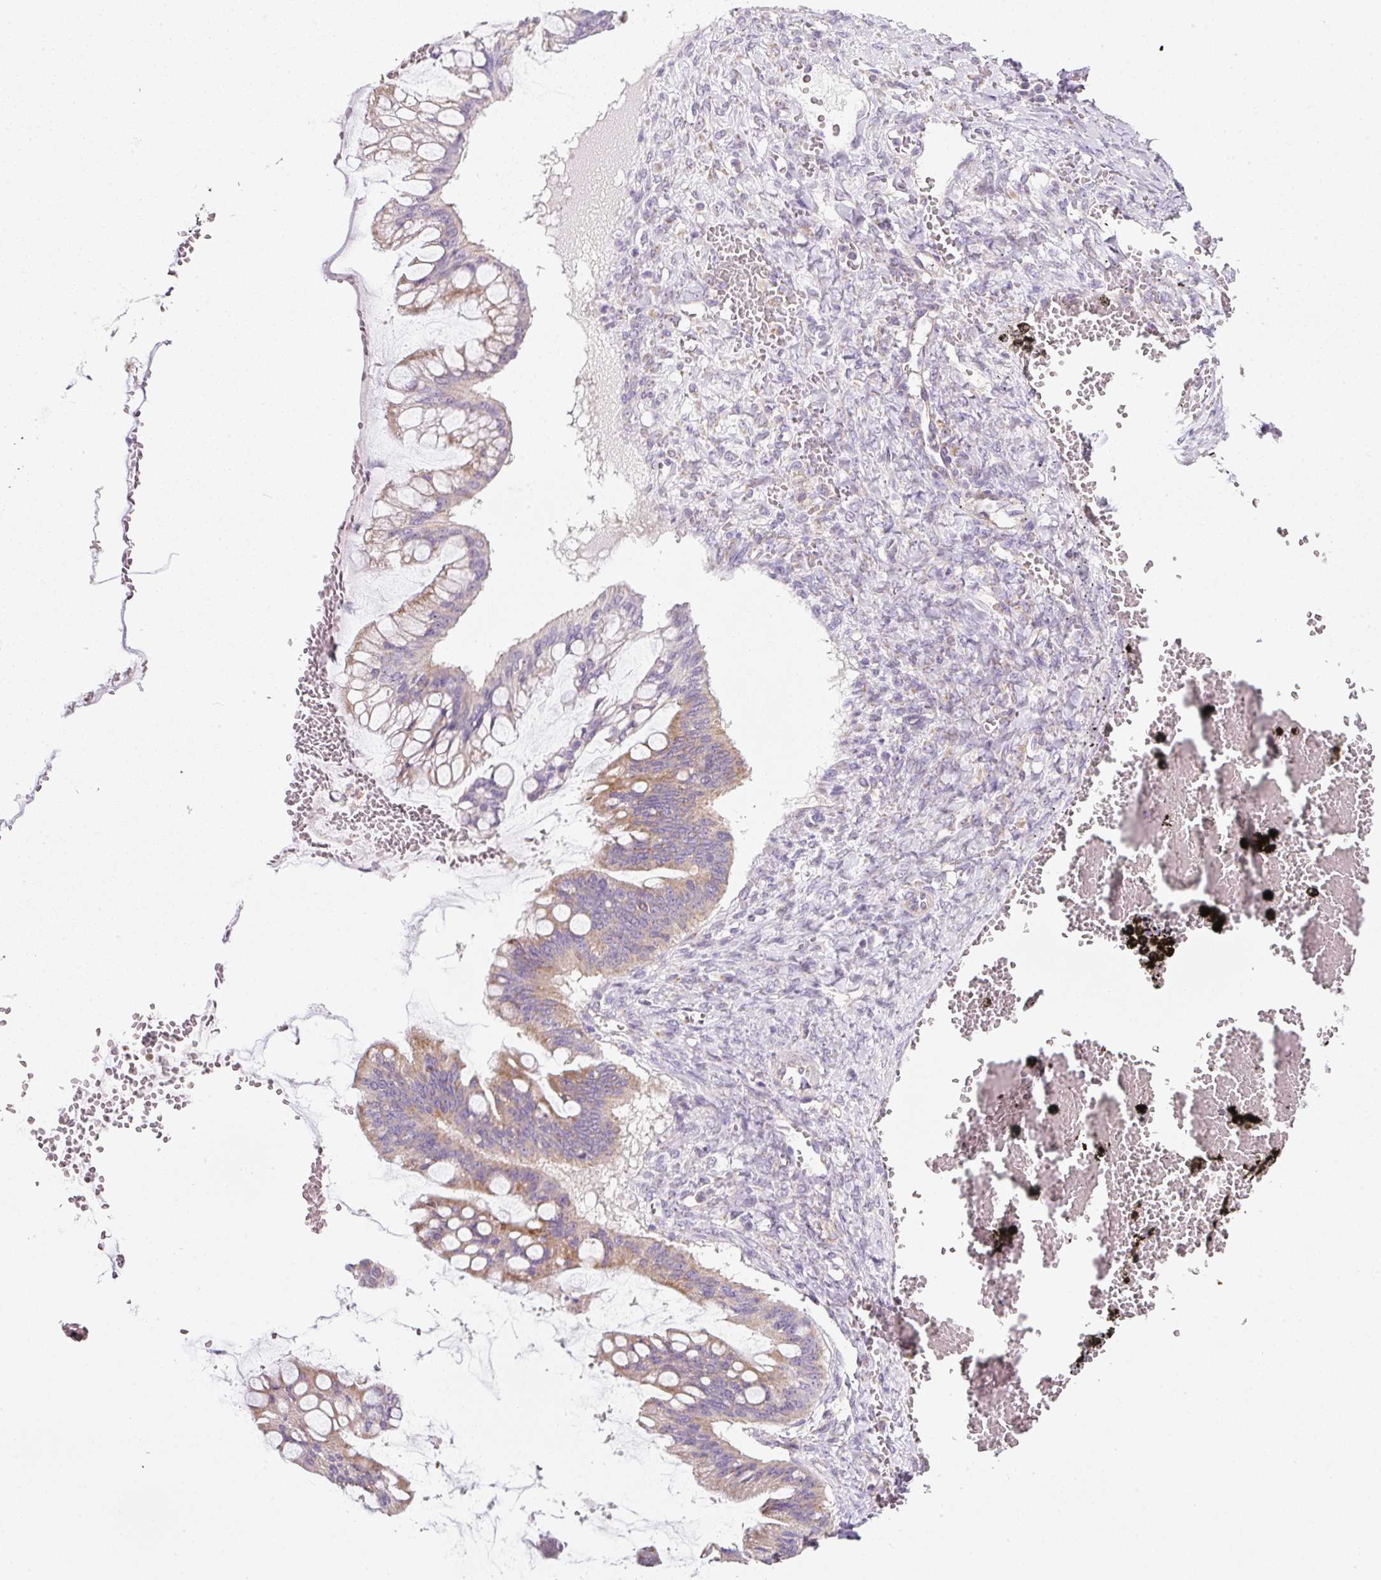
{"staining": {"intensity": "moderate", "quantity": "<25%", "location": "cytoplasmic/membranous"}, "tissue": "ovarian cancer", "cell_type": "Tumor cells", "image_type": "cancer", "snomed": [{"axis": "morphology", "description": "Cystadenocarcinoma, mucinous, NOS"}, {"axis": "topography", "description": "Ovary"}], "caption": "Brown immunohistochemical staining in human ovarian cancer demonstrates moderate cytoplasmic/membranous staining in about <25% of tumor cells.", "gene": "NDUFA1", "patient": {"sex": "female", "age": 73}}